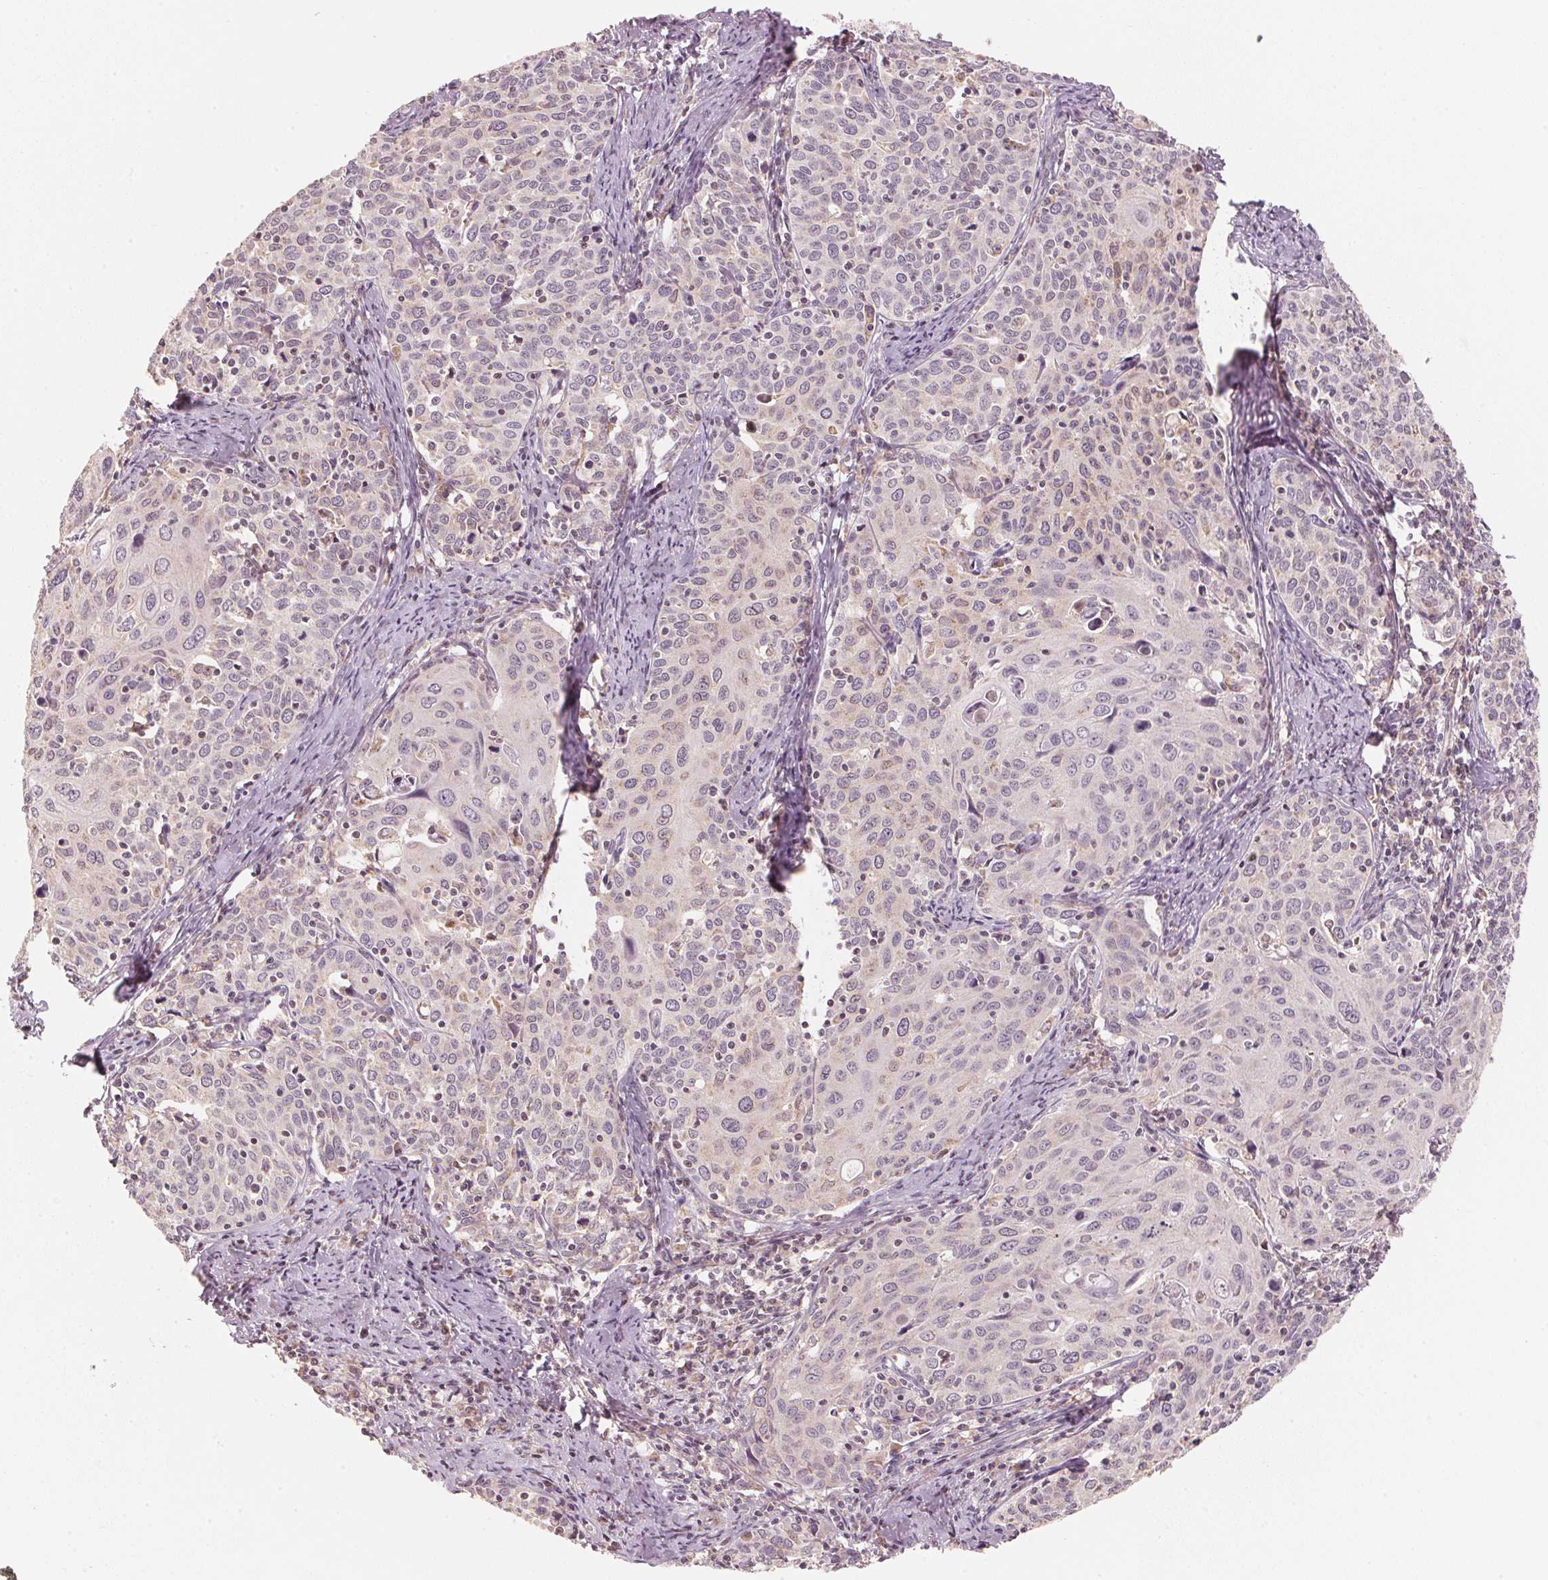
{"staining": {"intensity": "negative", "quantity": "none", "location": "none"}, "tissue": "cervical cancer", "cell_type": "Tumor cells", "image_type": "cancer", "snomed": [{"axis": "morphology", "description": "Squamous cell carcinoma, NOS"}, {"axis": "topography", "description": "Cervix"}], "caption": "Immunohistochemistry of human cervical squamous cell carcinoma displays no positivity in tumor cells.", "gene": "C2orf73", "patient": {"sex": "female", "age": 62}}